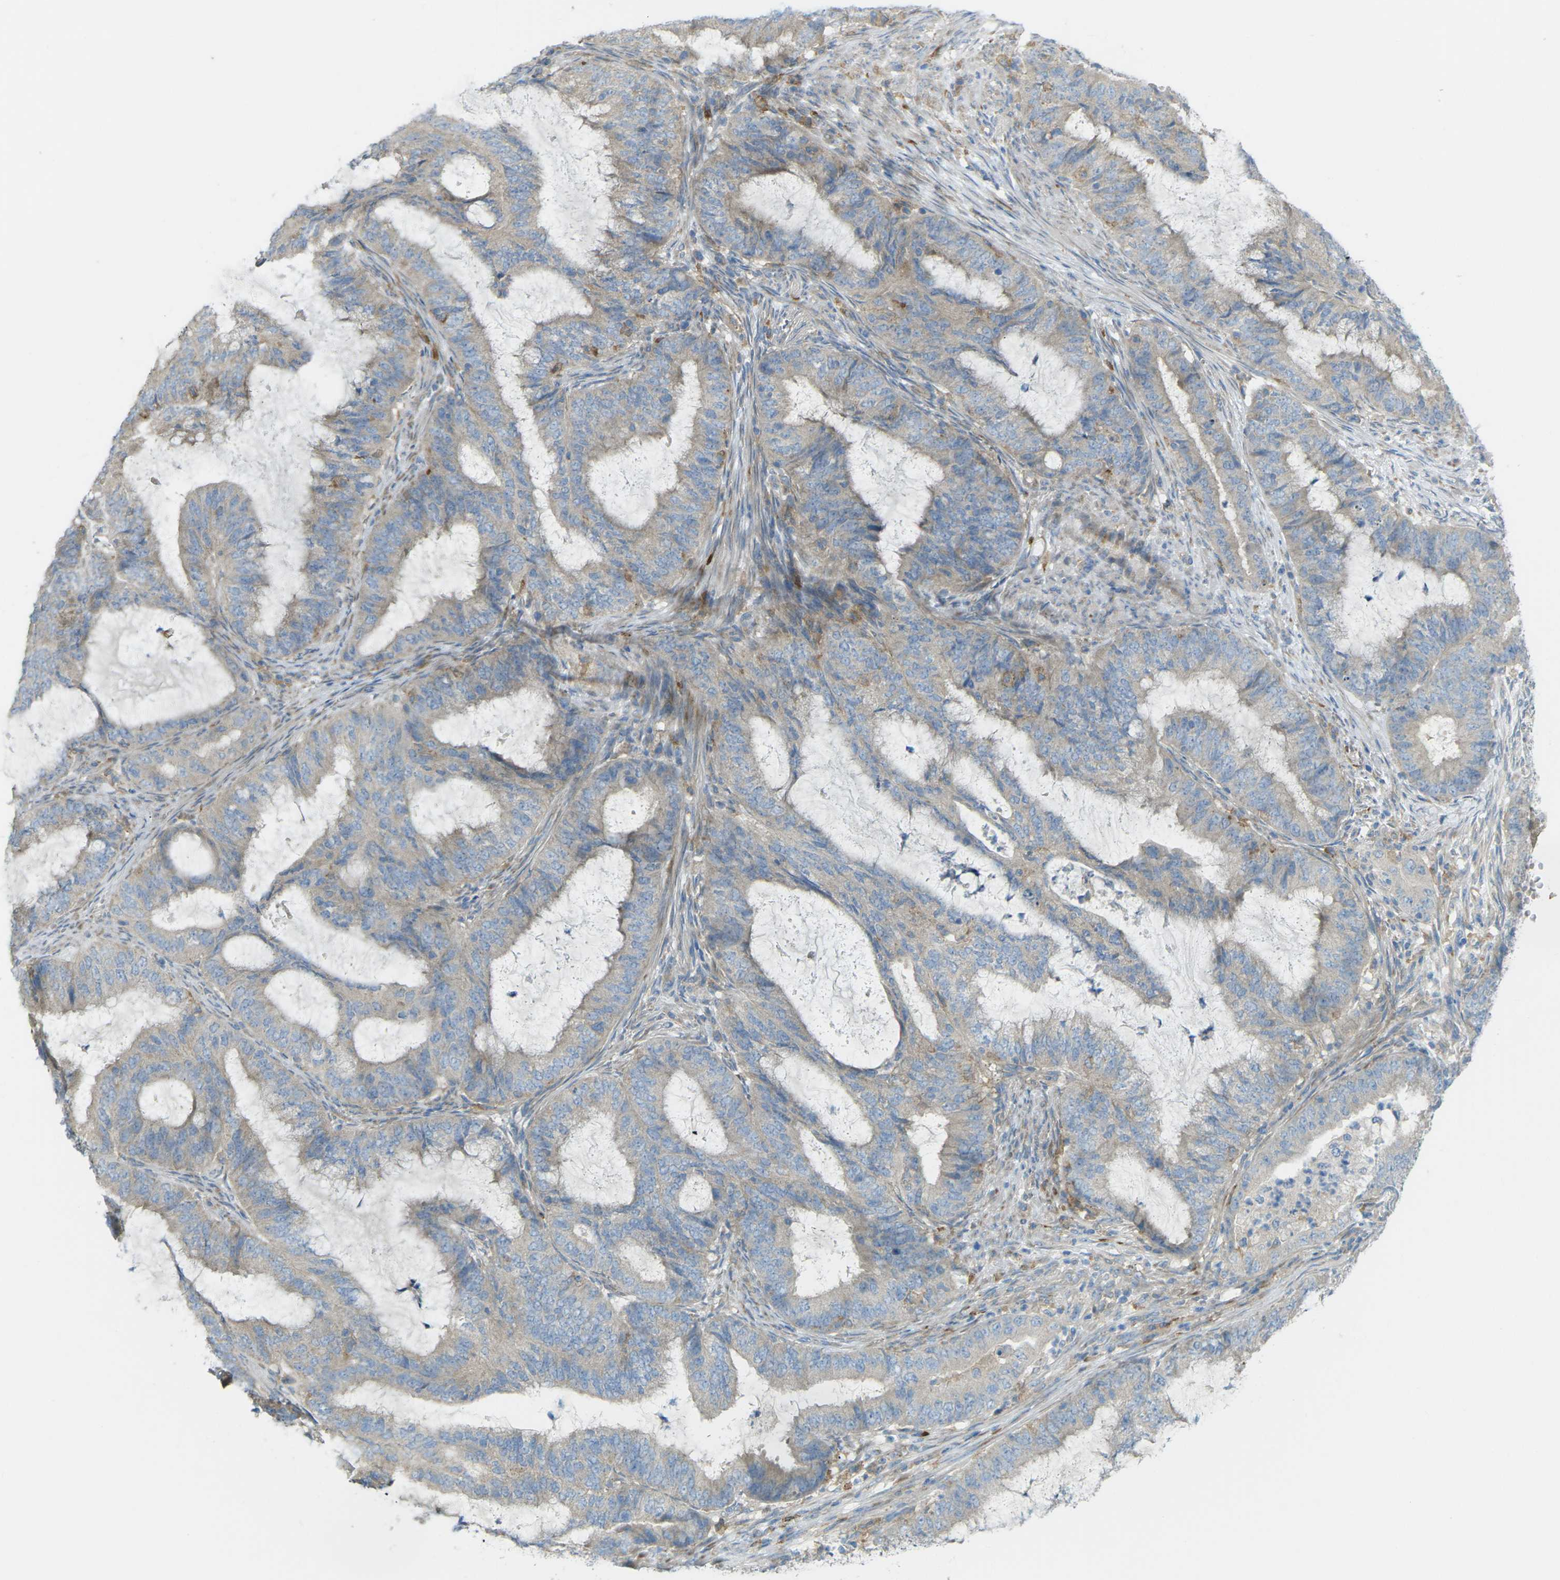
{"staining": {"intensity": "weak", "quantity": ">75%", "location": "cytoplasmic/membranous"}, "tissue": "endometrial cancer", "cell_type": "Tumor cells", "image_type": "cancer", "snomed": [{"axis": "morphology", "description": "Adenocarcinoma, NOS"}, {"axis": "topography", "description": "Endometrium"}], "caption": "Protein expression by immunohistochemistry (IHC) displays weak cytoplasmic/membranous staining in approximately >75% of tumor cells in adenocarcinoma (endometrial).", "gene": "MYLK4", "patient": {"sex": "female", "age": 70}}